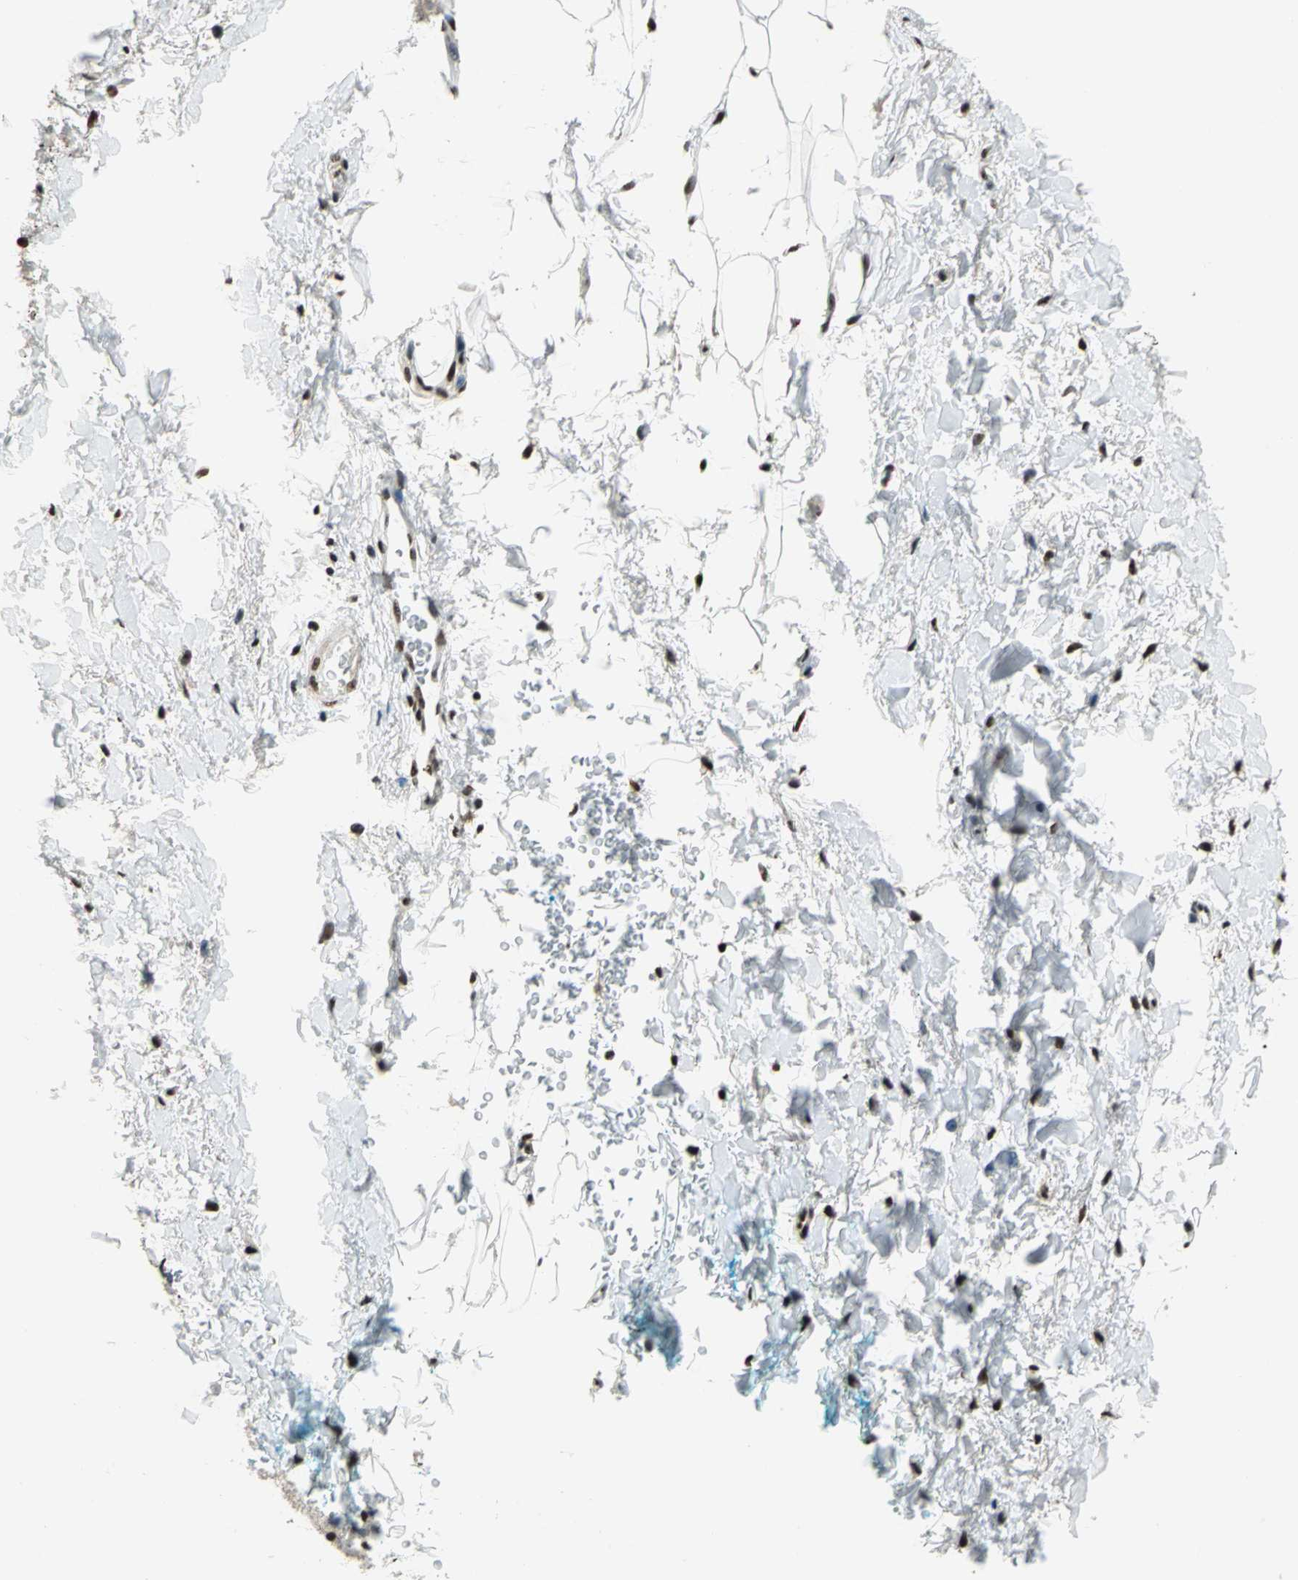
{"staining": {"intensity": "strong", "quantity": ">75%", "location": "nuclear"}, "tissue": "adipose tissue", "cell_type": "Adipocytes", "image_type": "normal", "snomed": [{"axis": "morphology", "description": "Normal tissue, NOS"}, {"axis": "topography", "description": "Soft tissue"}, {"axis": "topography", "description": "Peripheral nerve tissue"}], "caption": "Immunohistochemical staining of unremarkable human adipose tissue demonstrates high levels of strong nuclear staining in approximately >75% of adipocytes.", "gene": "UBTF", "patient": {"sex": "female", "age": 71}}